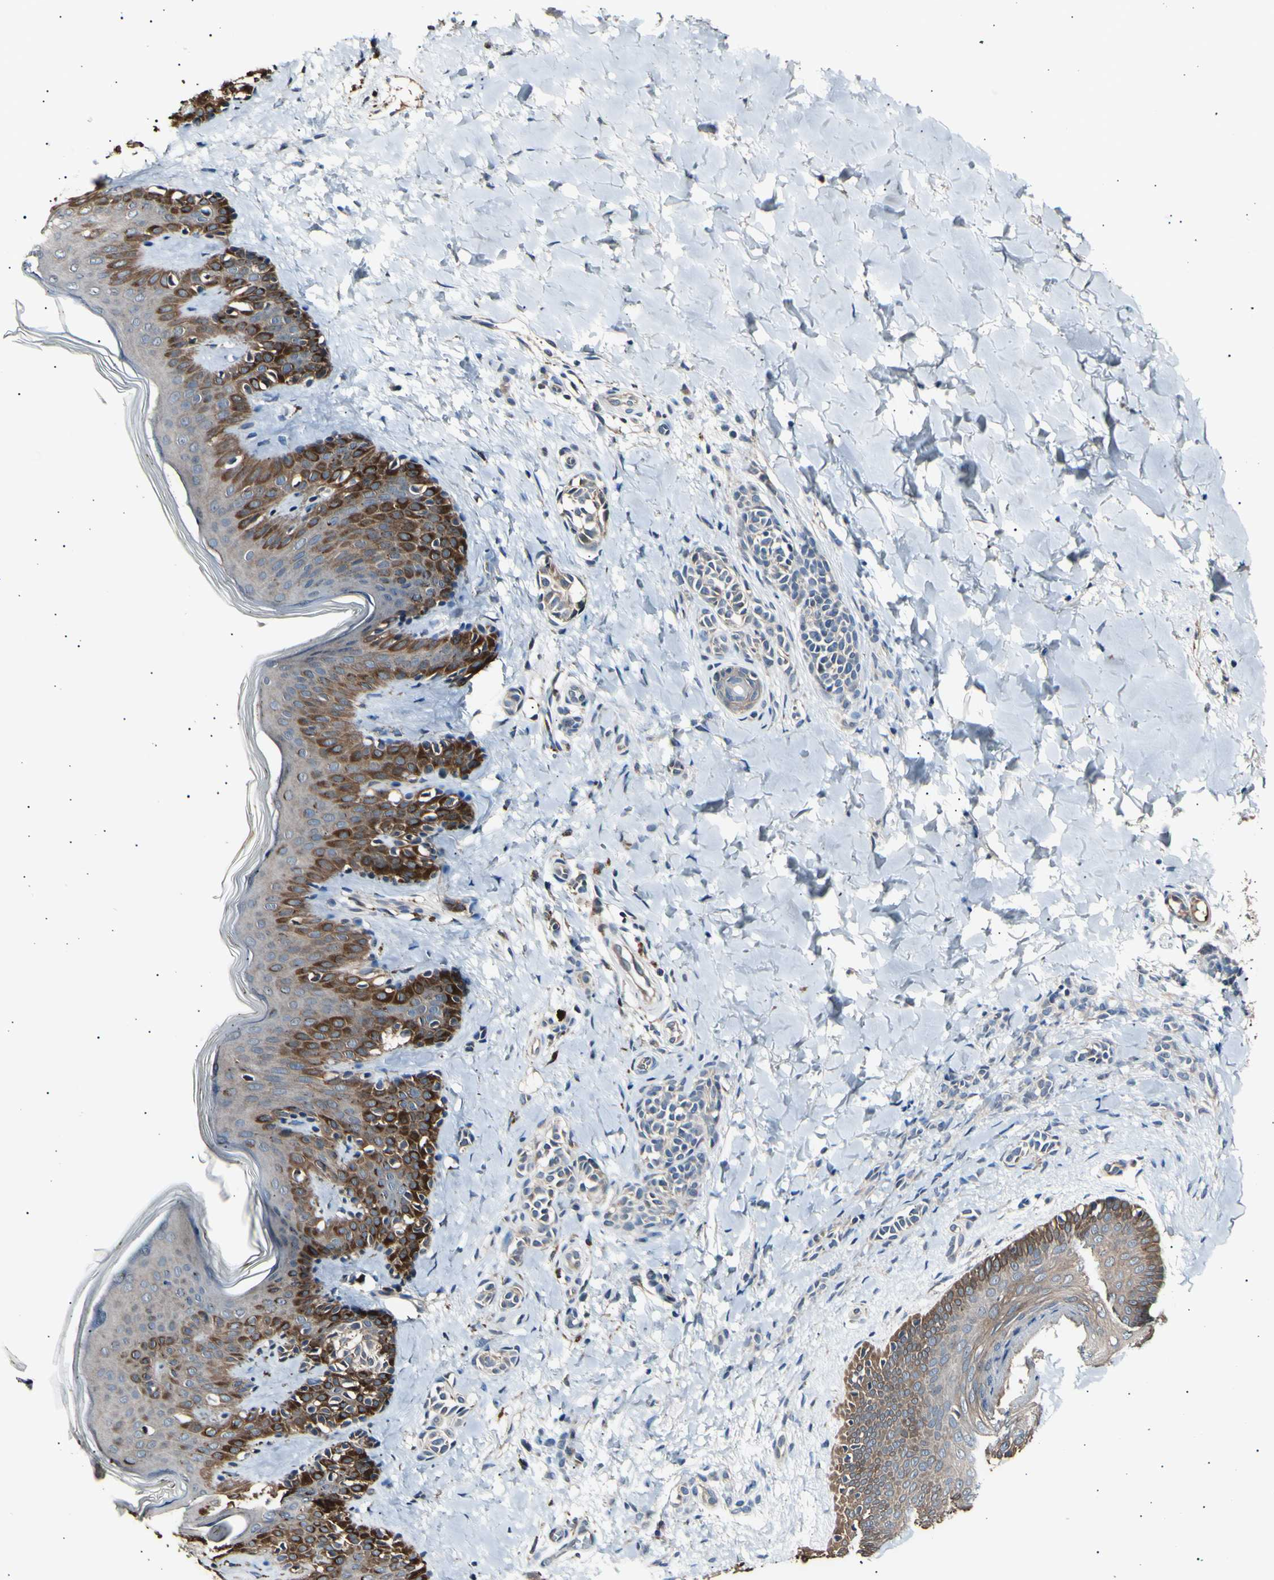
{"staining": {"intensity": "strong", "quantity": "<25%", "location": "cytoplasmic/membranous"}, "tissue": "skin", "cell_type": "Fibroblasts", "image_type": "normal", "snomed": [{"axis": "morphology", "description": "Normal tissue, NOS"}, {"axis": "topography", "description": "Skin"}], "caption": "Immunohistochemistry of normal skin shows medium levels of strong cytoplasmic/membranous staining in about <25% of fibroblasts.", "gene": "ITGA6", "patient": {"sex": "male", "age": 16}}